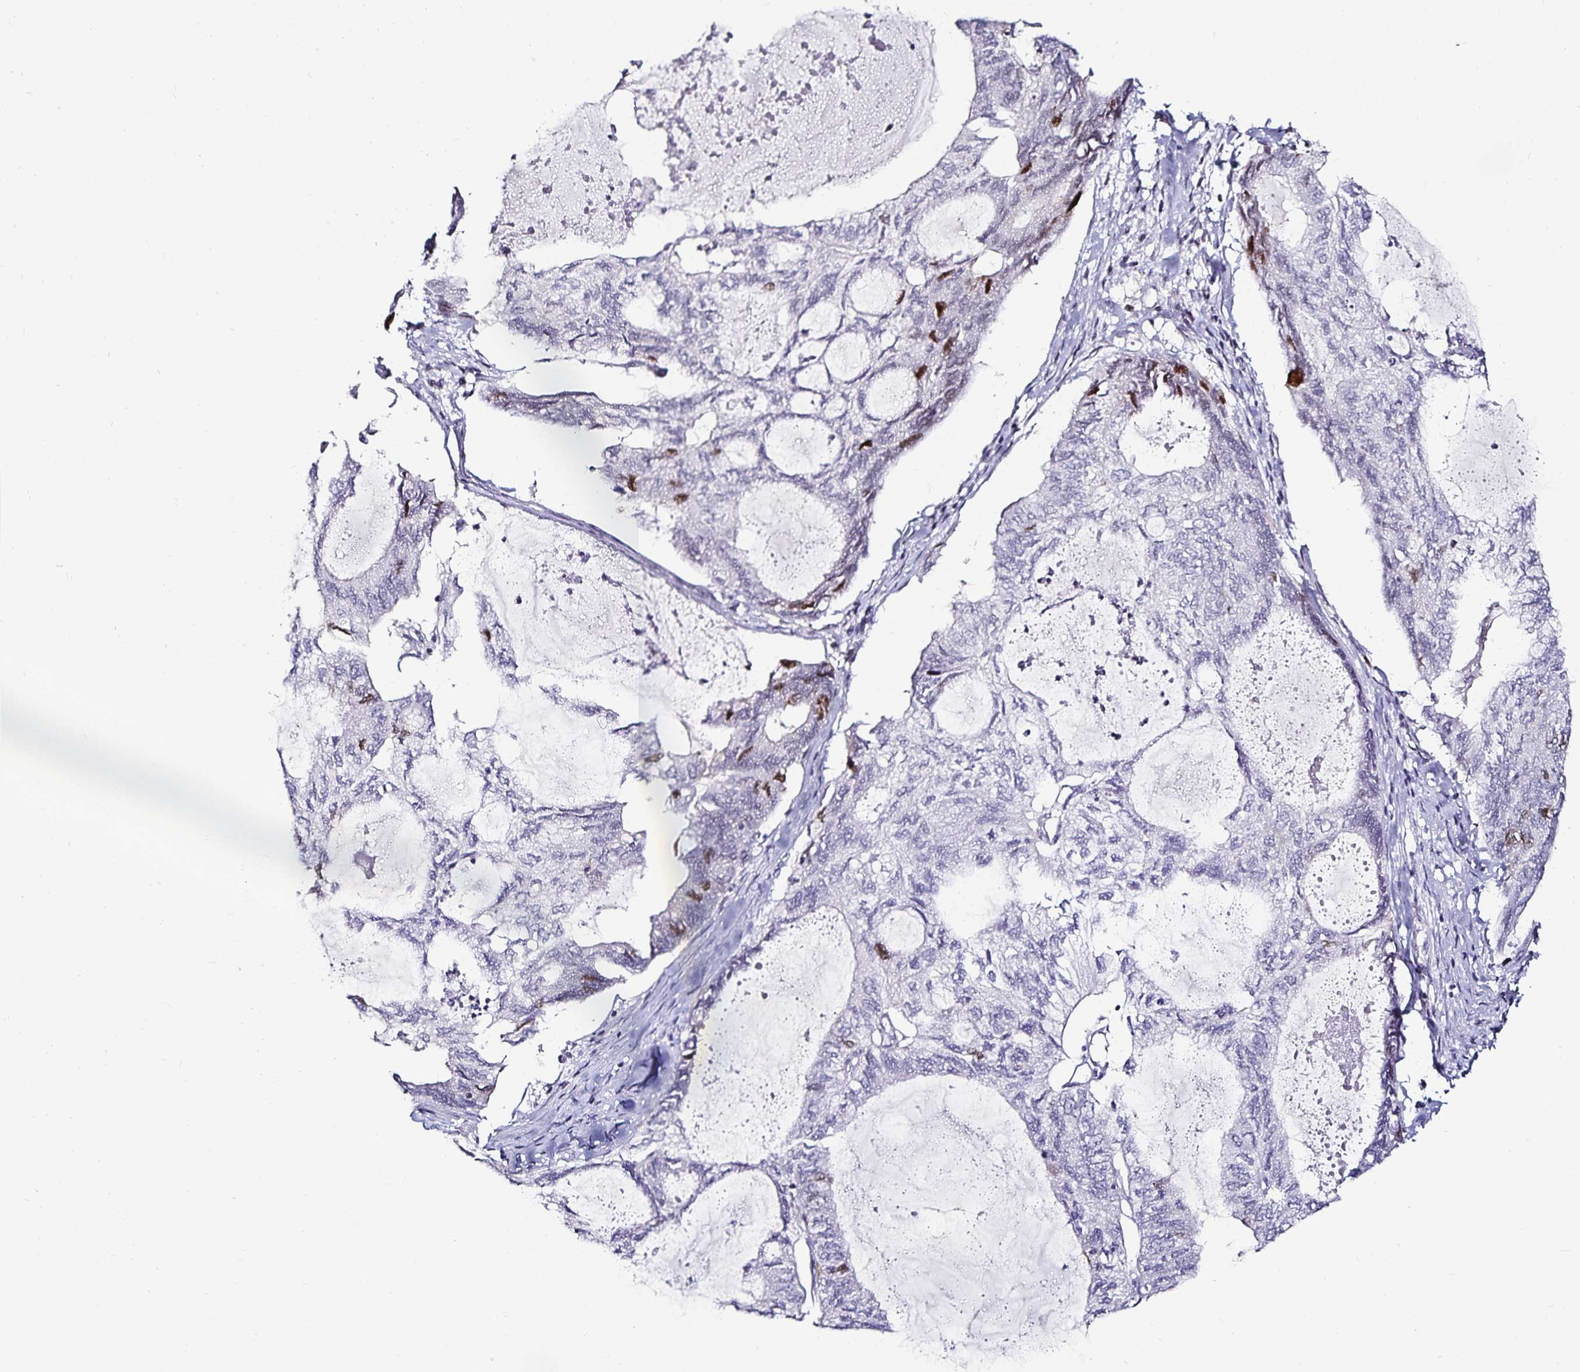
{"staining": {"intensity": "moderate", "quantity": "<25%", "location": "nuclear"}, "tissue": "endometrial cancer", "cell_type": "Tumor cells", "image_type": "cancer", "snomed": [{"axis": "morphology", "description": "Adenocarcinoma, NOS"}, {"axis": "topography", "description": "Endometrium"}], "caption": "Immunohistochemistry staining of endometrial cancer (adenocarcinoma), which shows low levels of moderate nuclear expression in approximately <25% of tumor cells indicating moderate nuclear protein expression. The staining was performed using DAB (3,3'-diaminobenzidine) (brown) for protein detection and nuclei were counterstained in hematoxylin (blue).", "gene": "ANLN", "patient": {"sex": "female", "age": 80}}